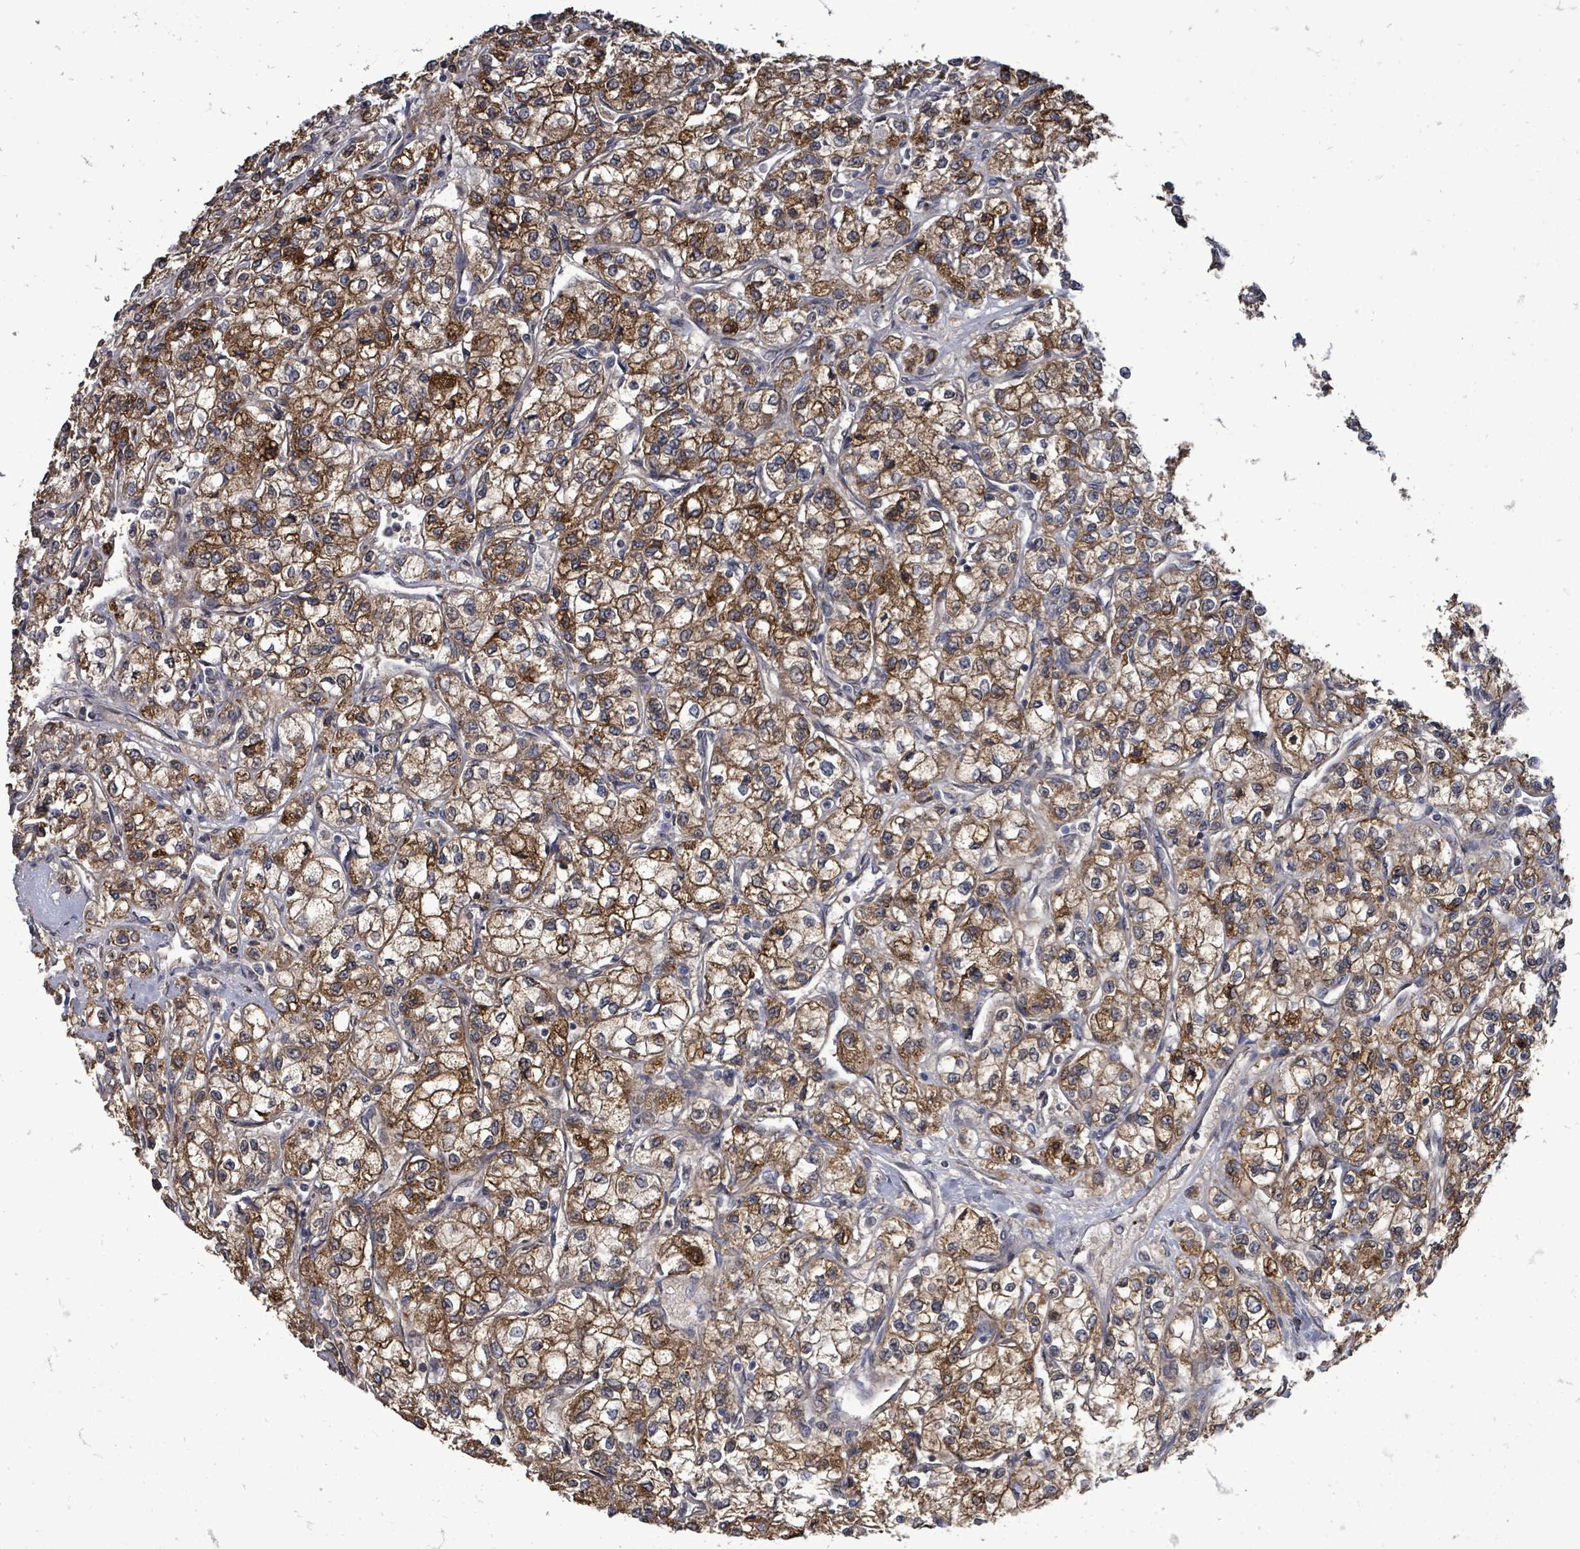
{"staining": {"intensity": "strong", "quantity": ">75%", "location": "cytoplasmic/membranous"}, "tissue": "renal cancer", "cell_type": "Tumor cells", "image_type": "cancer", "snomed": [{"axis": "morphology", "description": "Adenocarcinoma, NOS"}, {"axis": "topography", "description": "Kidney"}], "caption": "This is an image of immunohistochemistry (IHC) staining of renal adenocarcinoma, which shows strong expression in the cytoplasmic/membranous of tumor cells.", "gene": "RALGAPB", "patient": {"sex": "male", "age": 80}}